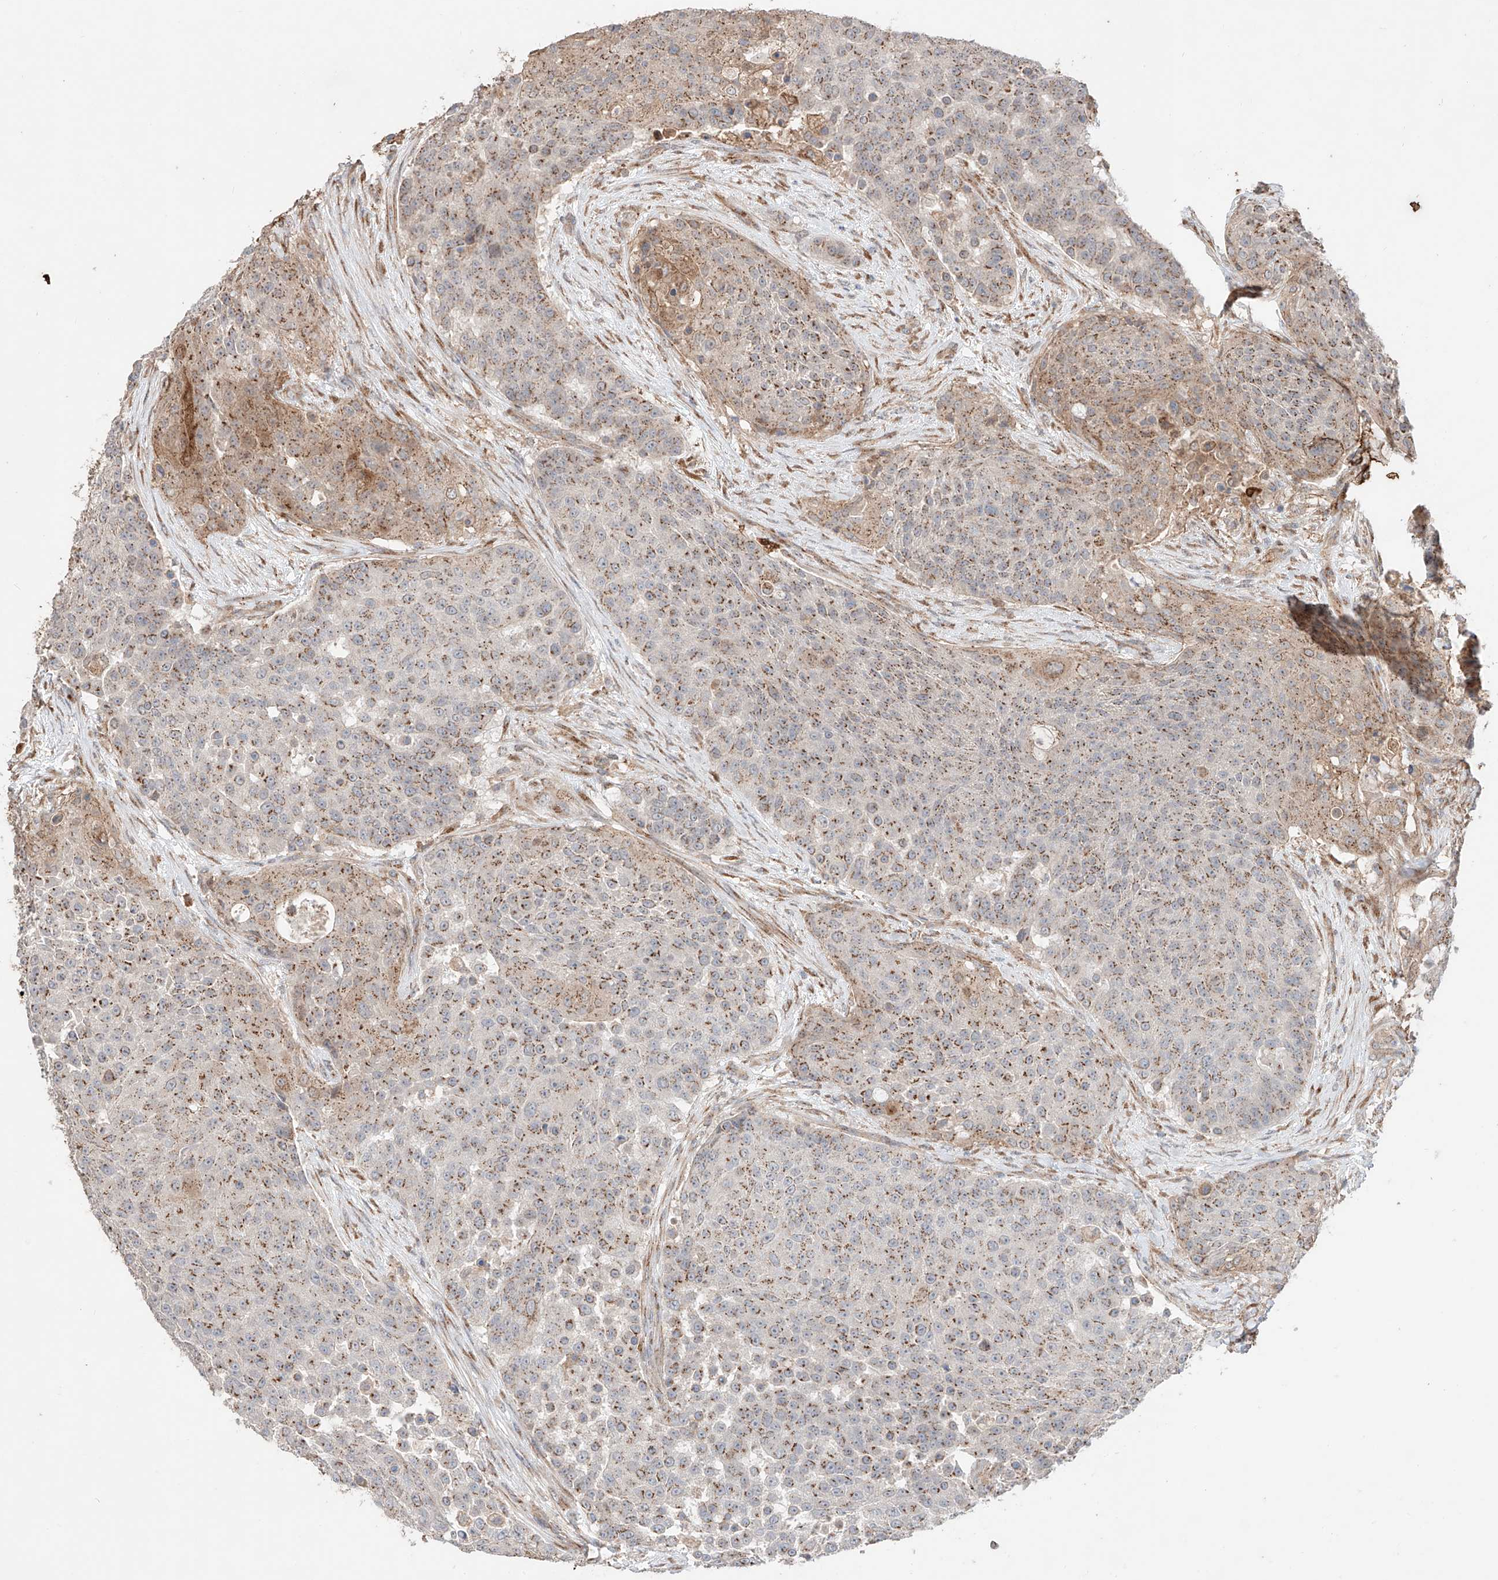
{"staining": {"intensity": "moderate", "quantity": ">75%", "location": "cytoplasmic/membranous"}, "tissue": "urothelial cancer", "cell_type": "Tumor cells", "image_type": "cancer", "snomed": [{"axis": "morphology", "description": "Urothelial carcinoma, High grade"}, {"axis": "topography", "description": "Urinary bladder"}], "caption": "Urothelial cancer stained for a protein (brown) demonstrates moderate cytoplasmic/membranous positive positivity in approximately >75% of tumor cells.", "gene": "MOSPD1", "patient": {"sex": "female", "age": 63}}